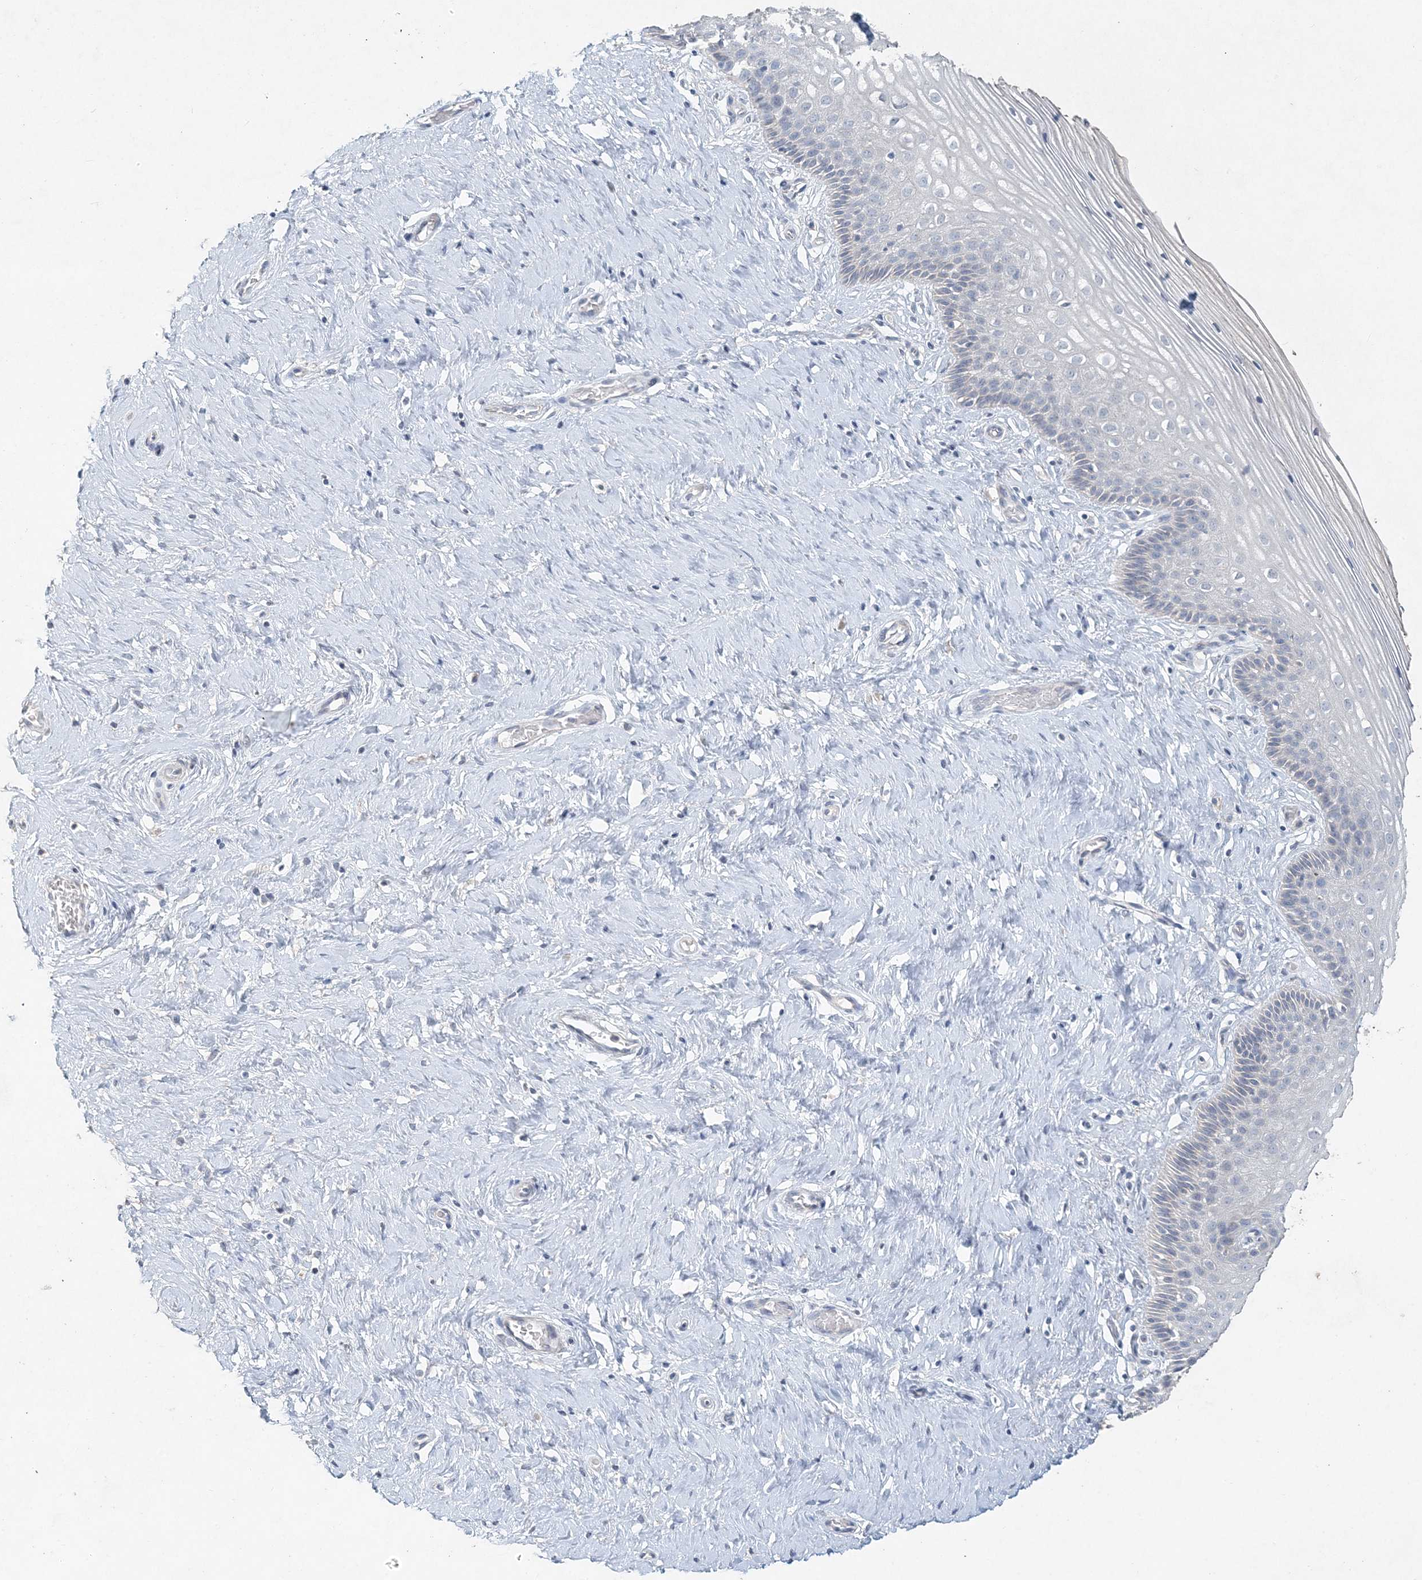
{"staining": {"intensity": "negative", "quantity": "none", "location": "none"}, "tissue": "cervix", "cell_type": "Glandular cells", "image_type": "normal", "snomed": [{"axis": "morphology", "description": "Normal tissue, NOS"}, {"axis": "topography", "description": "Cervix"}], "caption": "Cervix stained for a protein using immunohistochemistry (IHC) displays no staining glandular cells.", "gene": "DNAH5", "patient": {"sex": "female", "age": 33}}